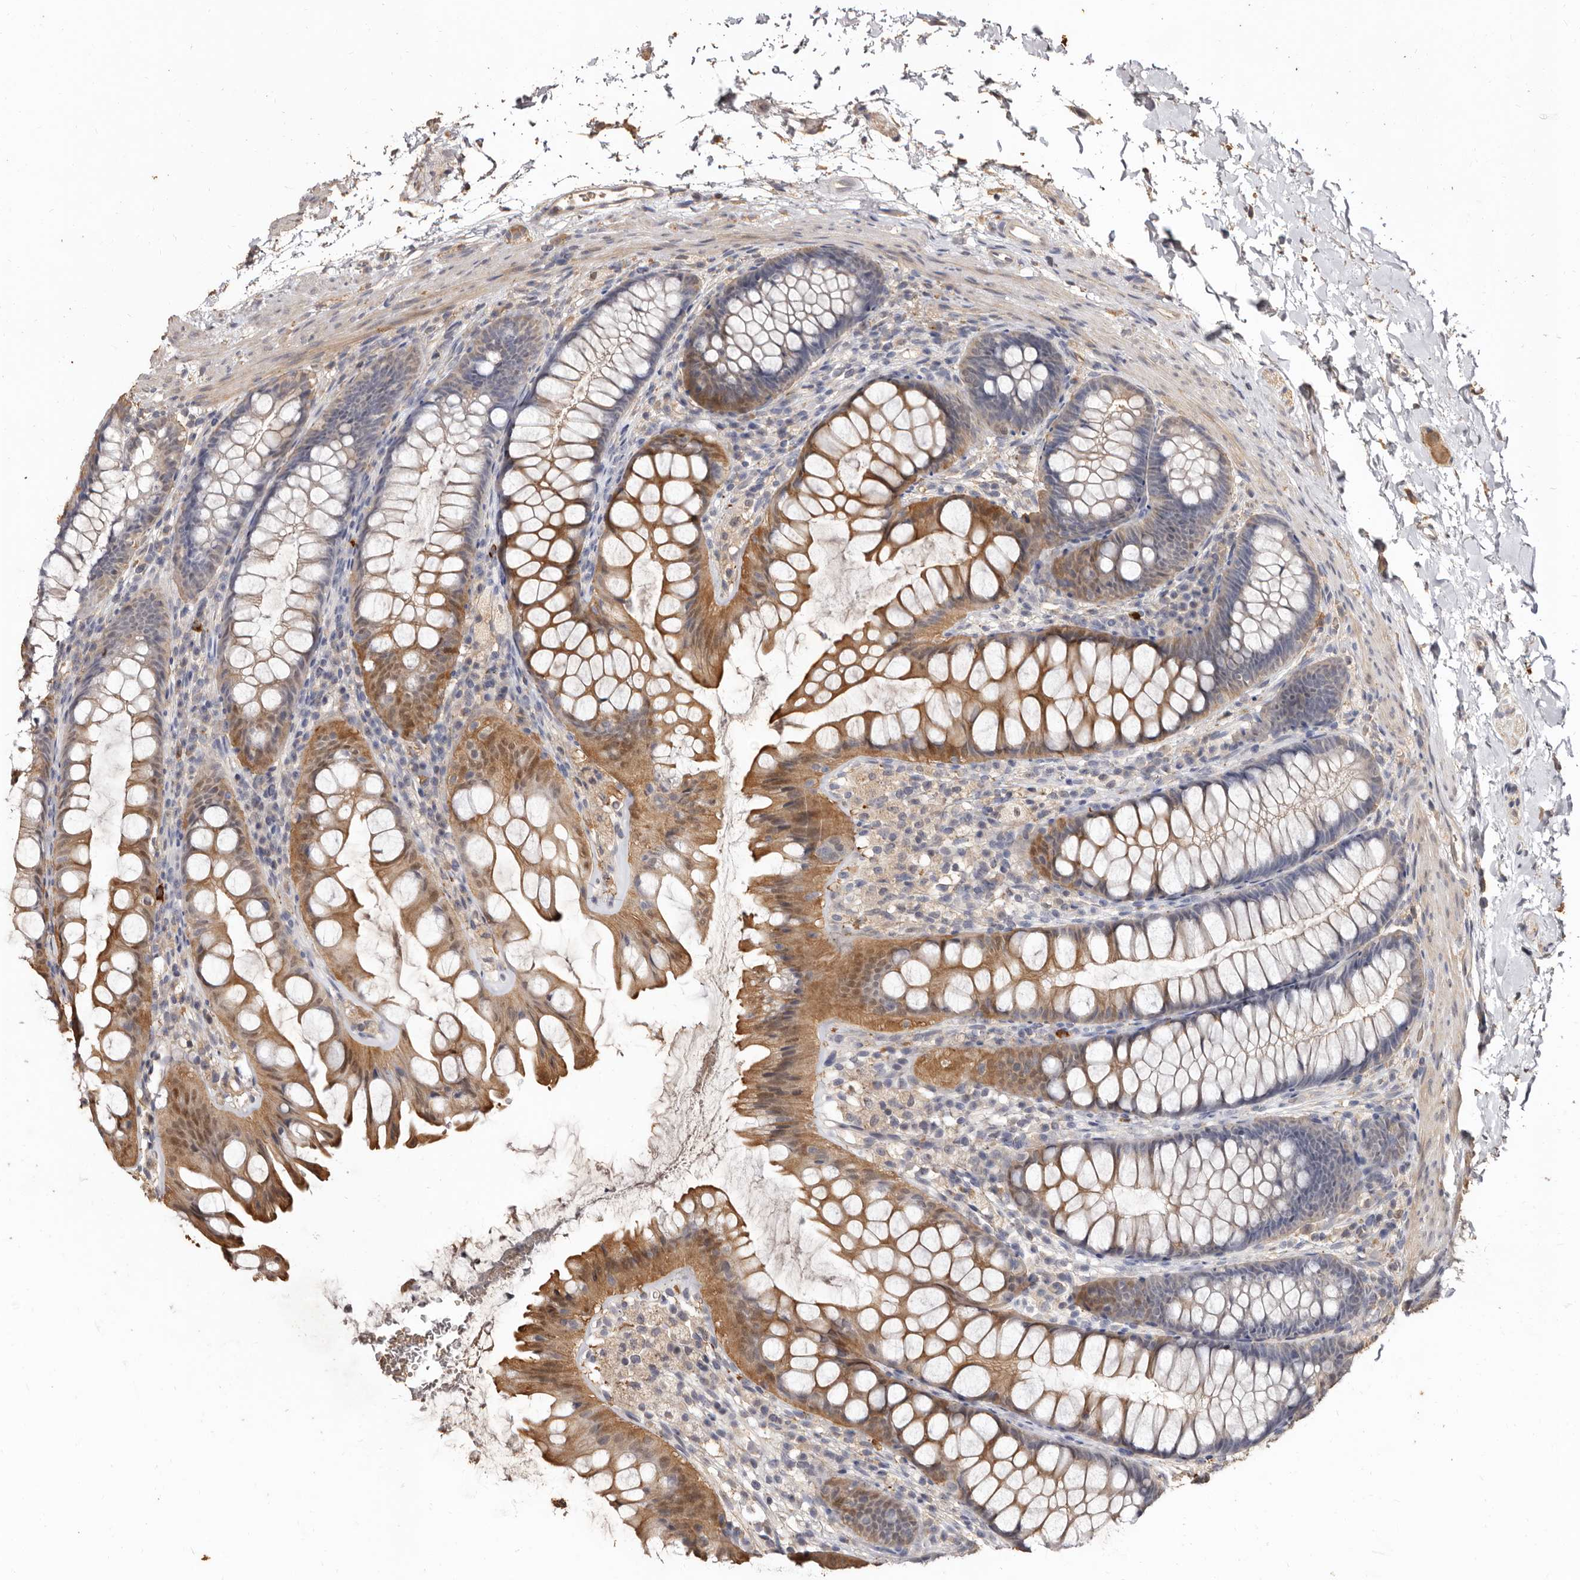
{"staining": {"intensity": "weak", "quantity": ">75%", "location": "cytoplasmic/membranous"}, "tissue": "colon", "cell_type": "Endothelial cells", "image_type": "normal", "snomed": [{"axis": "morphology", "description": "Normal tissue, NOS"}, {"axis": "topography", "description": "Colon"}], "caption": "Human colon stained for a protein (brown) demonstrates weak cytoplasmic/membranous positive expression in about >75% of endothelial cells.", "gene": "INAVA", "patient": {"sex": "female", "age": 62}}